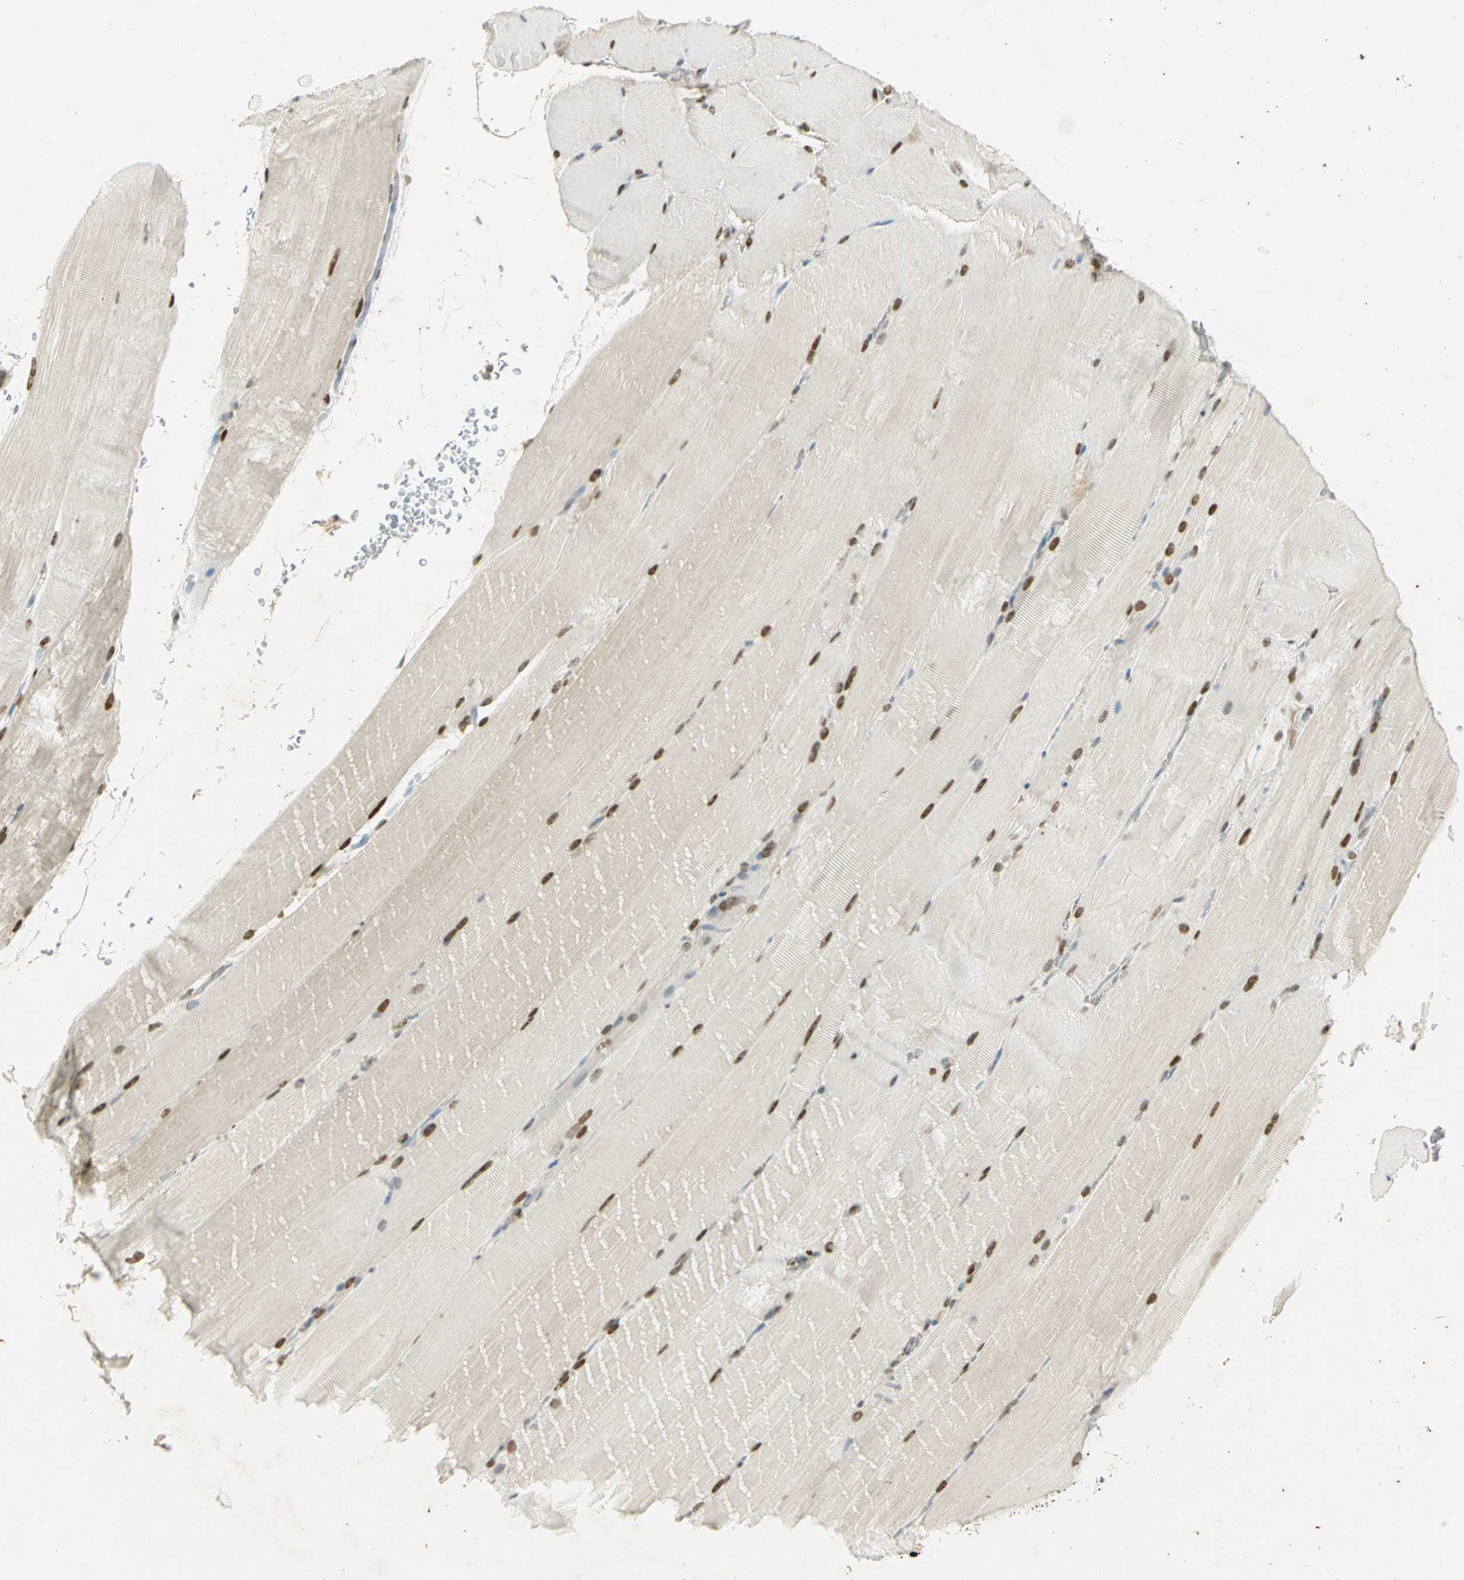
{"staining": {"intensity": "strong", "quantity": ">75%", "location": "nuclear"}, "tissue": "skeletal muscle", "cell_type": "Myocytes", "image_type": "normal", "snomed": [{"axis": "morphology", "description": "Normal tissue, NOS"}, {"axis": "topography", "description": "Skeletal muscle"}, {"axis": "topography", "description": "Parathyroid gland"}], "caption": "Immunohistochemical staining of unremarkable skeletal muscle reveals strong nuclear protein expression in about >75% of myocytes.", "gene": "AK6", "patient": {"sex": "female", "age": 37}}